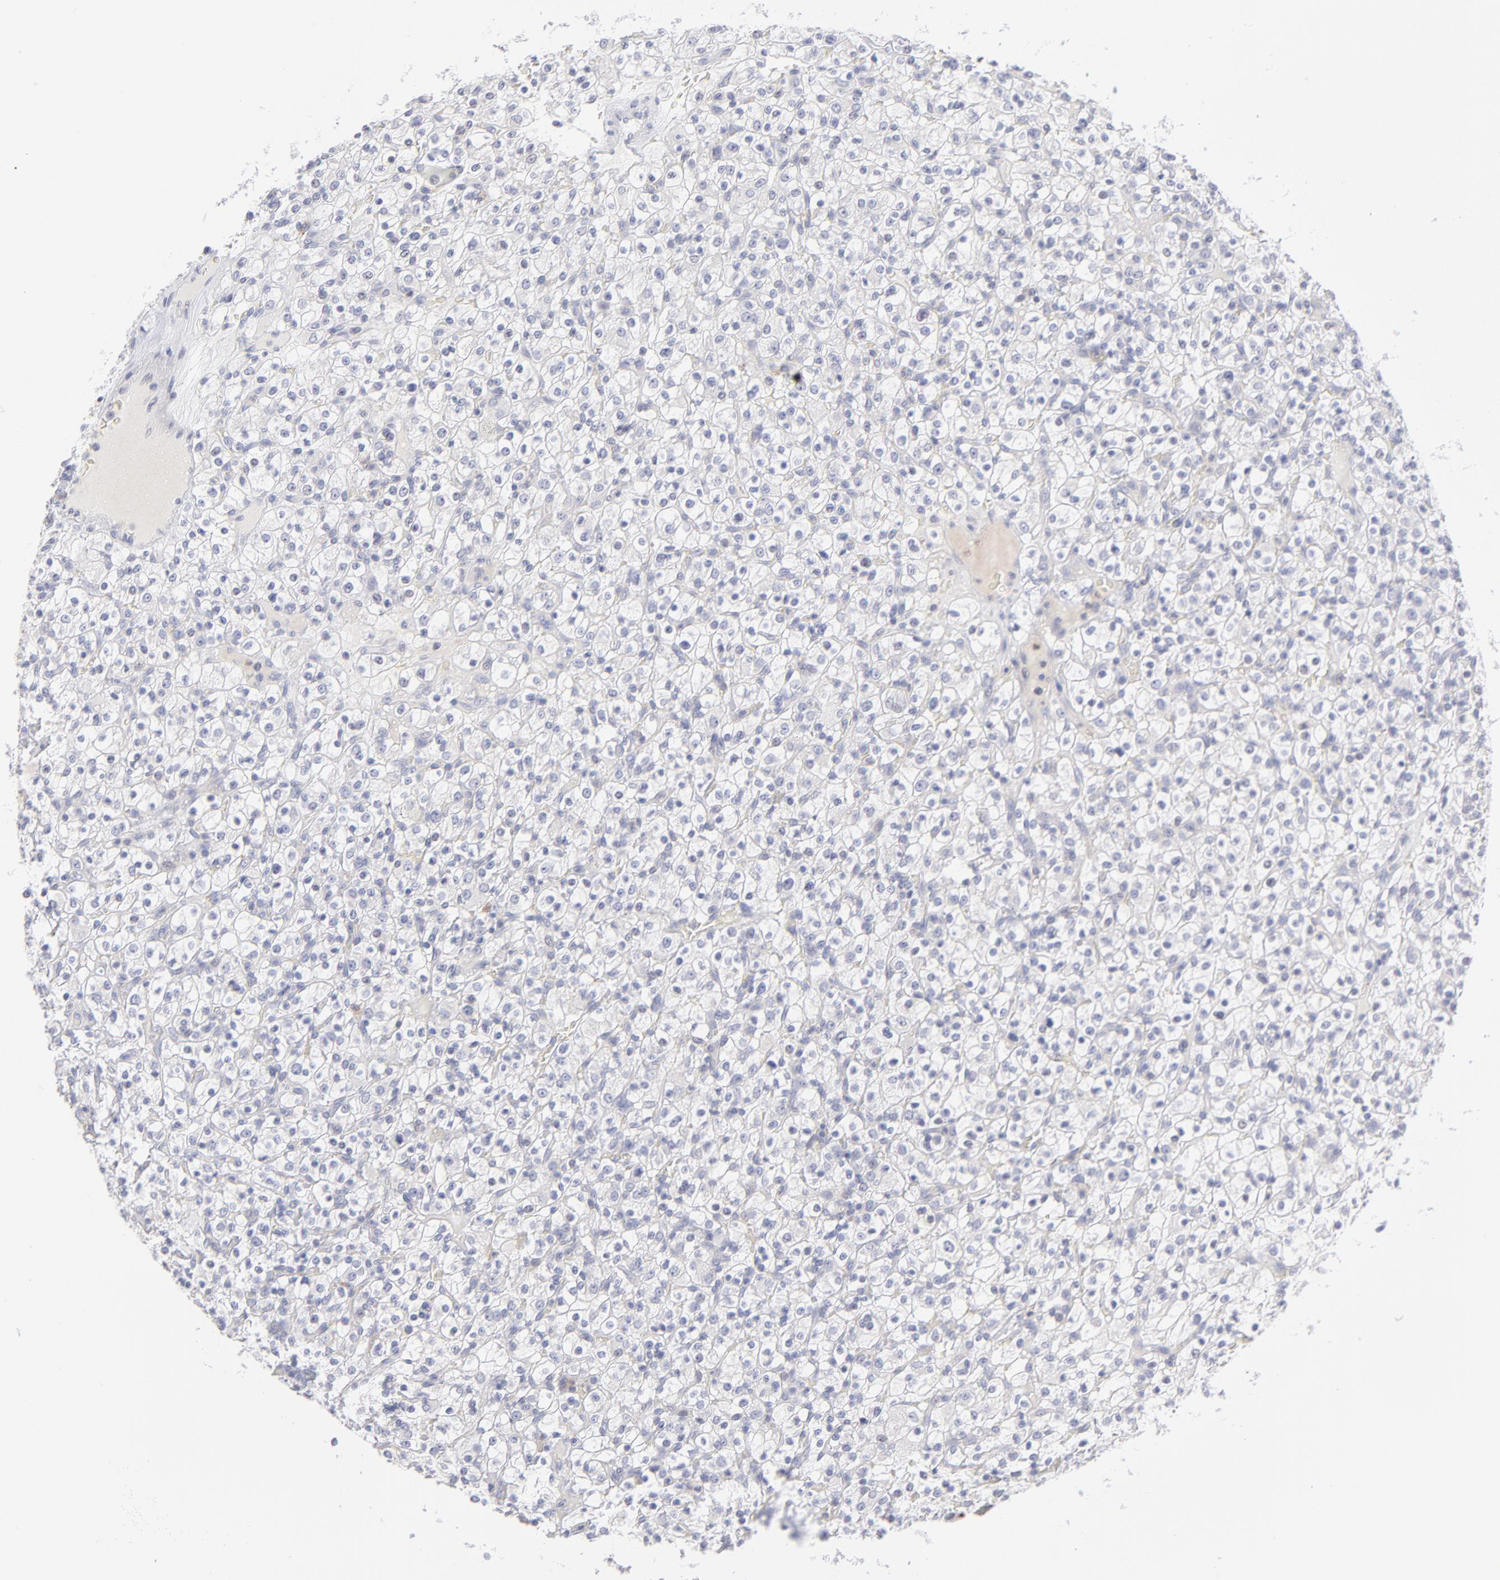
{"staining": {"intensity": "negative", "quantity": "none", "location": "none"}, "tissue": "renal cancer", "cell_type": "Tumor cells", "image_type": "cancer", "snomed": [{"axis": "morphology", "description": "Normal tissue, NOS"}, {"axis": "morphology", "description": "Adenocarcinoma, NOS"}, {"axis": "topography", "description": "Kidney"}], "caption": "Immunohistochemistry (IHC) image of renal cancer (adenocarcinoma) stained for a protein (brown), which demonstrates no positivity in tumor cells.", "gene": "MTHFD2", "patient": {"sex": "female", "age": 72}}